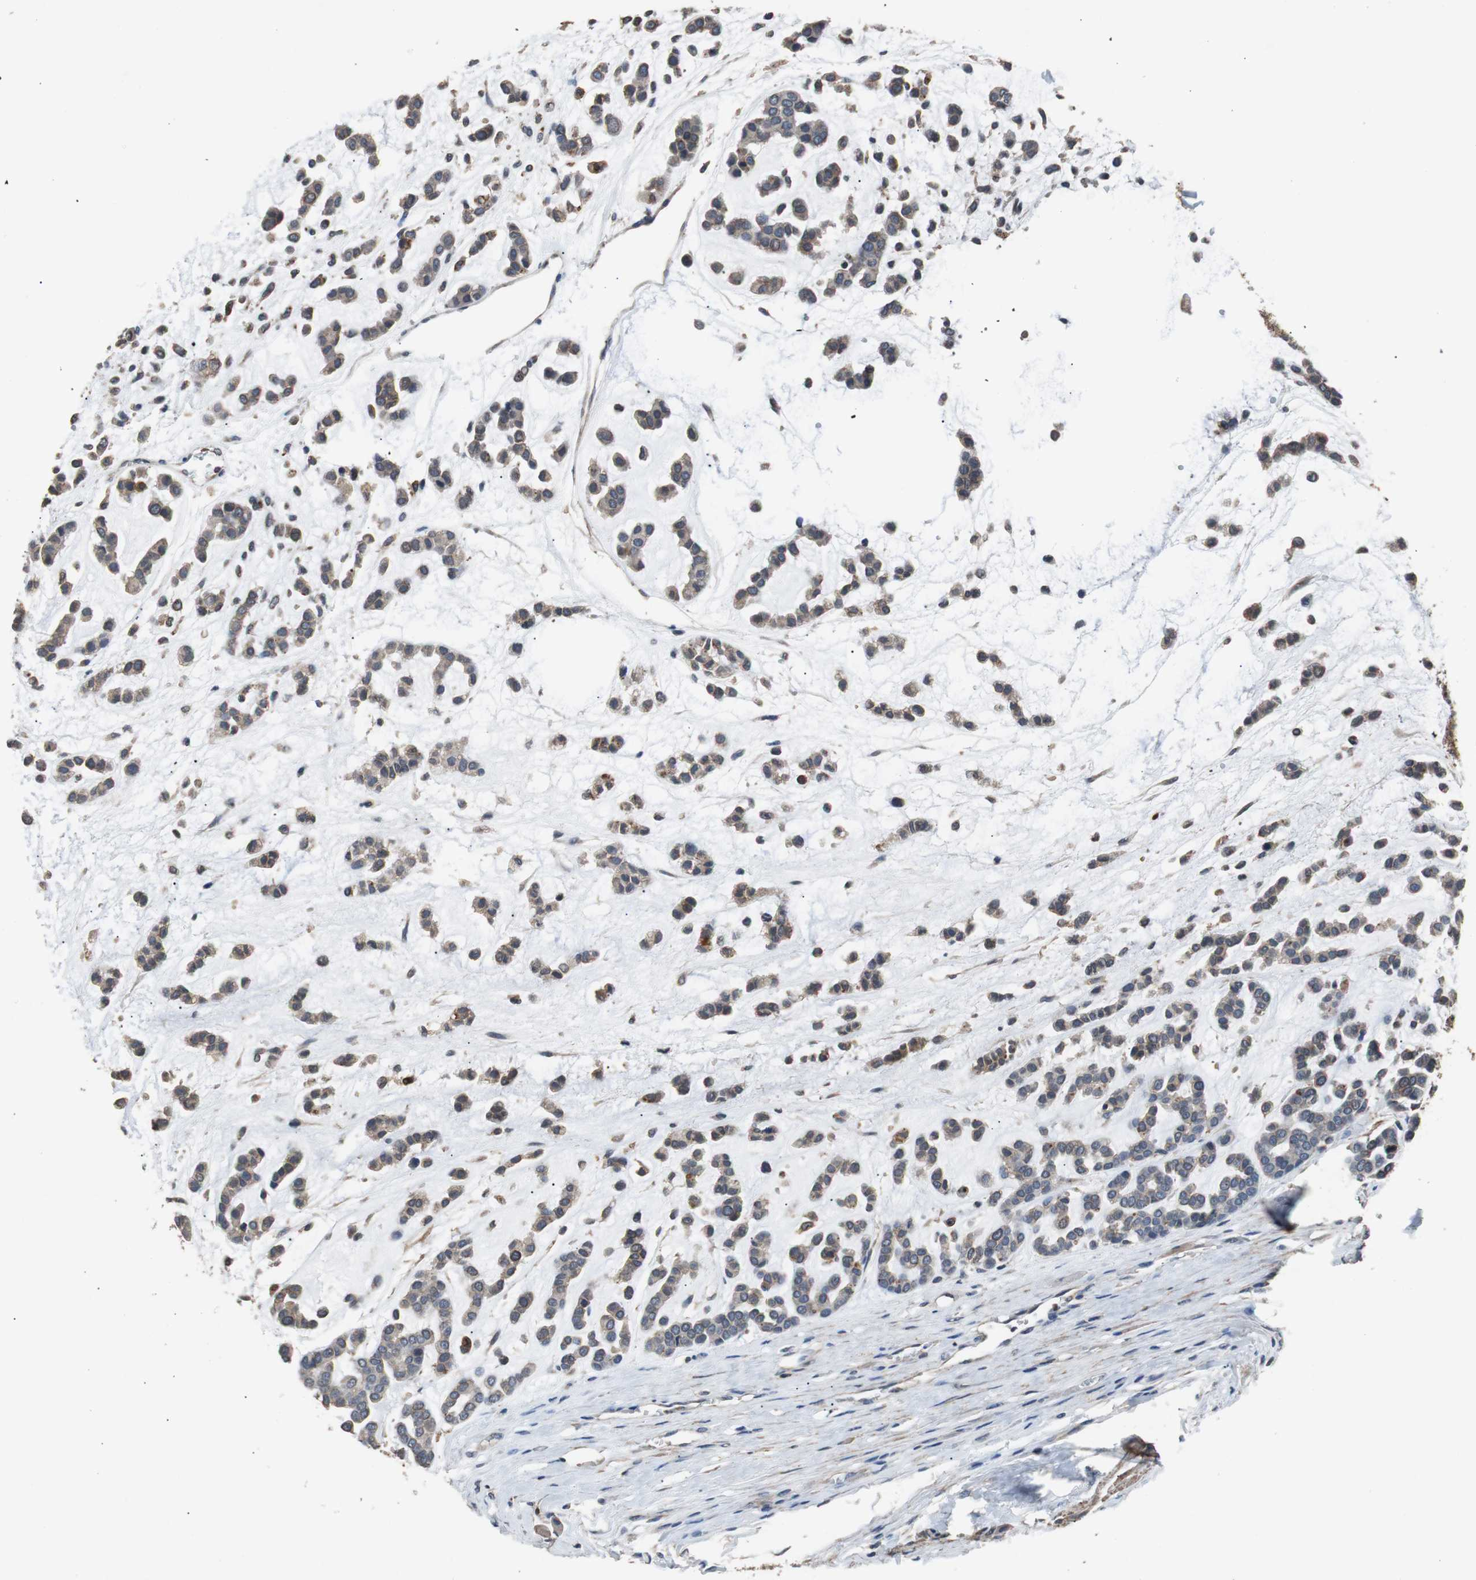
{"staining": {"intensity": "moderate", "quantity": "25%-75%", "location": "cytoplasmic/membranous"}, "tissue": "head and neck cancer", "cell_type": "Tumor cells", "image_type": "cancer", "snomed": [{"axis": "morphology", "description": "Adenocarcinoma, NOS"}, {"axis": "morphology", "description": "Adenoma, NOS"}, {"axis": "topography", "description": "Head-Neck"}], "caption": "A histopathology image of human head and neck cancer stained for a protein exhibits moderate cytoplasmic/membranous brown staining in tumor cells.", "gene": "PITRM1", "patient": {"sex": "female", "age": 55}}